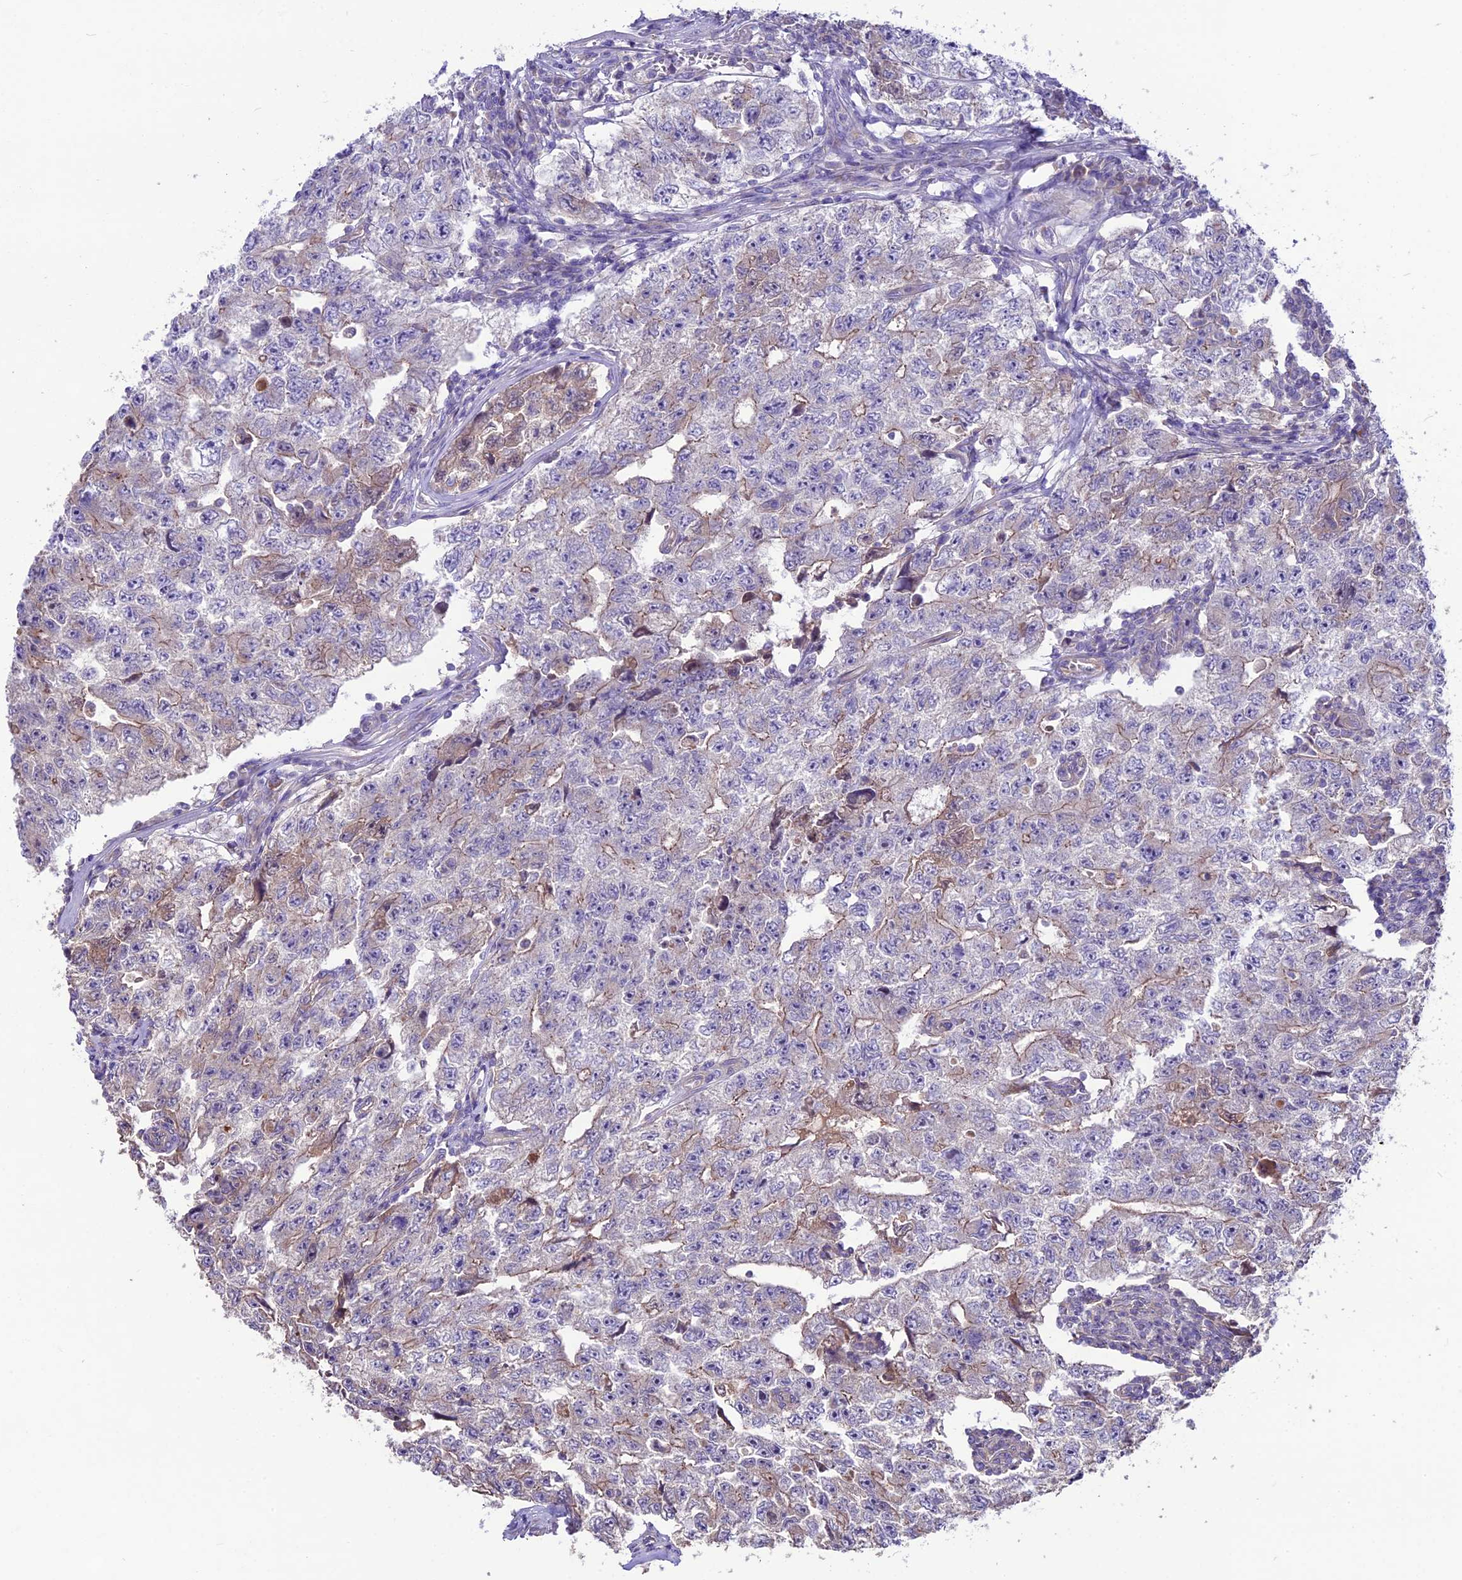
{"staining": {"intensity": "weak", "quantity": "<25%", "location": "cytoplasmic/membranous"}, "tissue": "testis cancer", "cell_type": "Tumor cells", "image_type": "cancer", "snomed": [{"axis": "morphology", "description": "Carcinoma, Embryonal, NOS"}, {"axis": "topography", "description": "Testis"}], "caption": "Tumor cells show no significant protein staining in testis cancer. (Stains: DAB (3,3'-diaminobenzidine) IHC with hematoxylin counter stain, Microscopy: brightfield microscopy at high magnification).", "gene": "ANO3", "patient": {"sex": "male", "age": 17}}